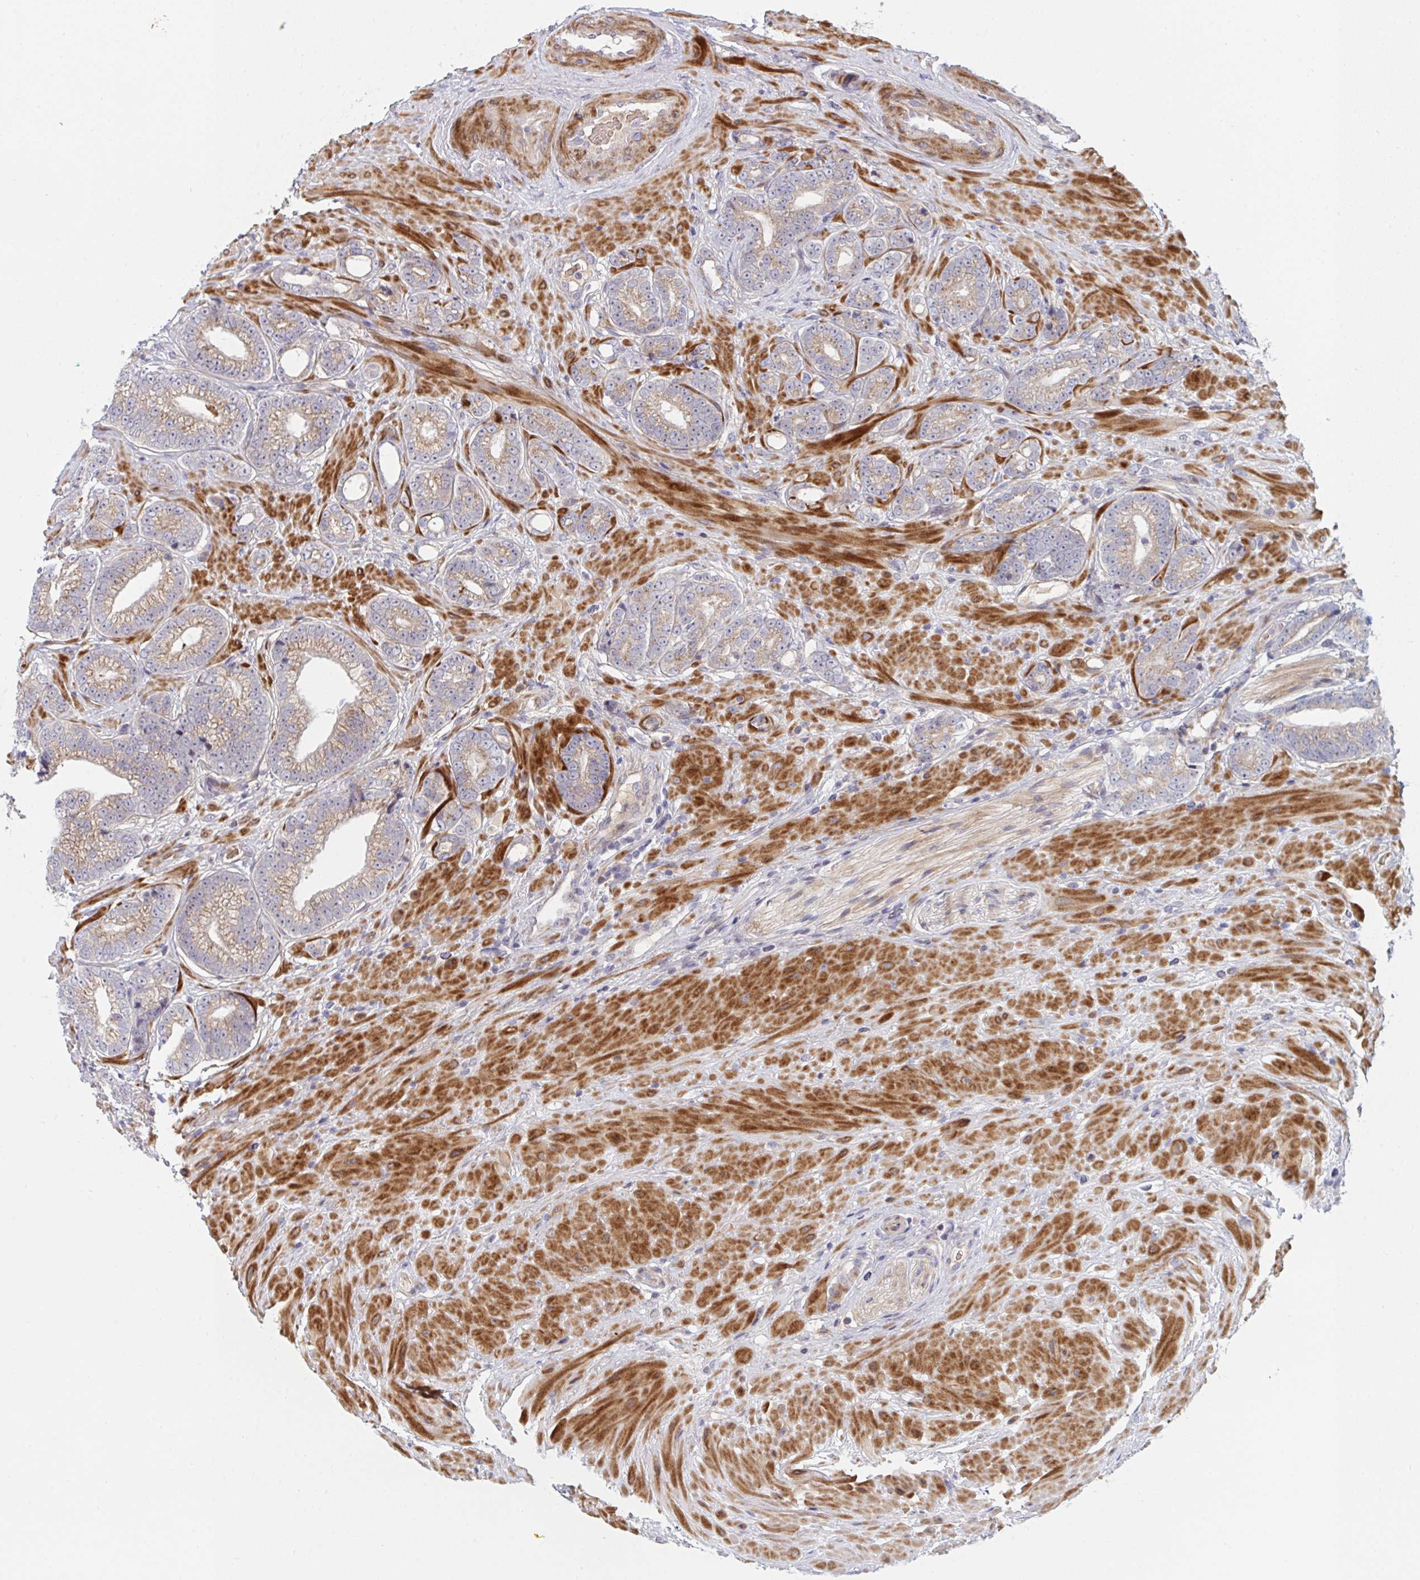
{"staining": {"intensity": "moderate", "quantity": ">75%", "location": "cytoplasmic/membranous"}, "tissue": "prostate cancer", "cell_type": "Tumor cells", "image_type": "cancer", "snomed": [{"axis": "morphology", "description": "Adenocarcinoma, Low grade"}, {"axis": "topography", "description": "Prostate"}], "caption": "About >75% of tumor cells in human low-grade adenocarcinoma (prostate) display moderate cytoplasmic/membranous protein staining as visualized by brown immunohistochemical staining.", "gene": "TNFSF4", "patient": {"sex": "male", "age": 61}}